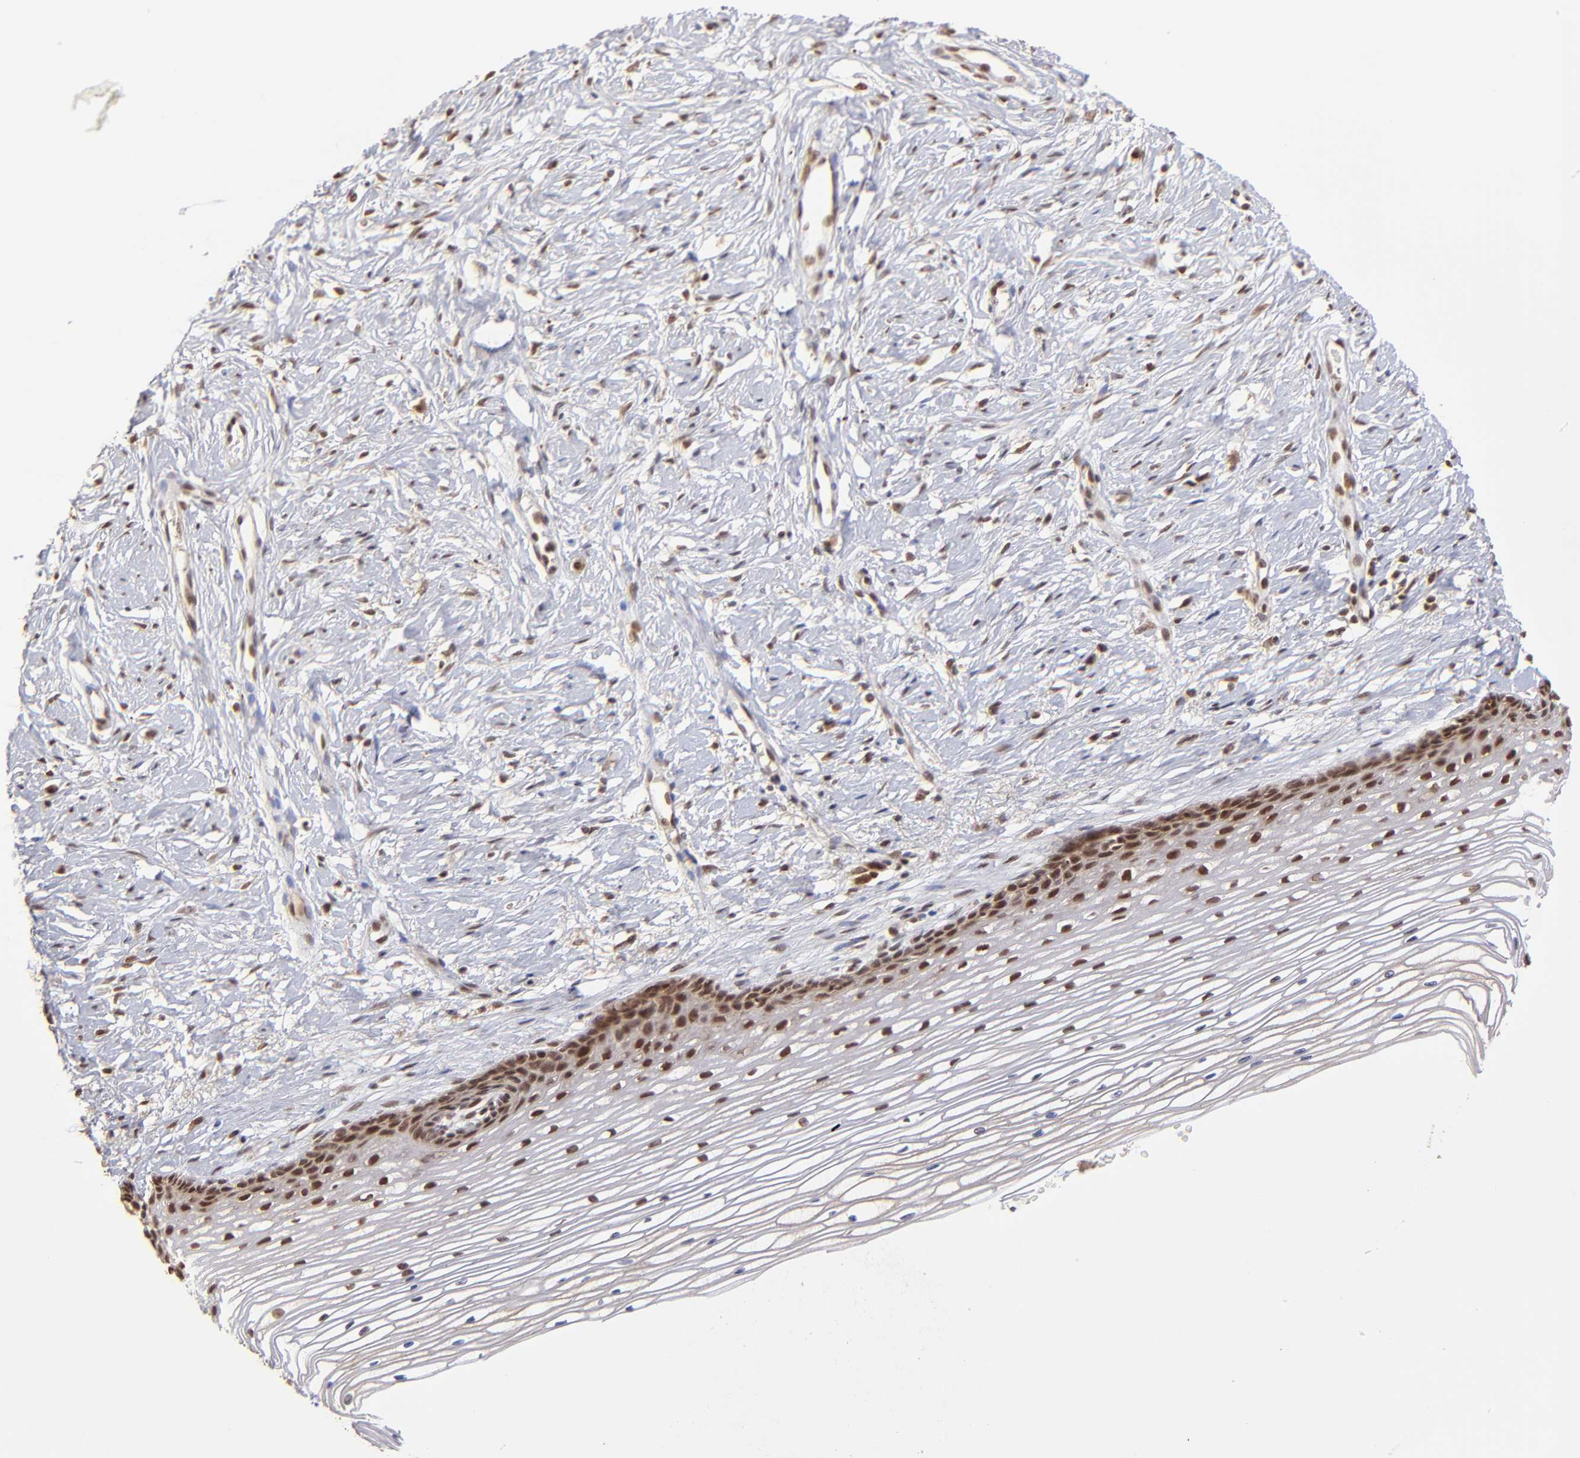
{"staining": {"intensity": "strong", "quantity": ">75%", "location": "cytoplasmic/membranous"}, "tissue": "cervix", "cell_type": "Glandular cells", "image_type": "normal", "snomed": [{"axis": "morphology", "description": "Normal tissue, NOS"}, {"axis": "topography", "description": "Cervix"}], "caption": "Brown immunohistochemical staining in benign human cervix displays strong cytoplasmic/membranous staining in approximately >75% of glandular cells.", "gene": "MED15", "patient": {"sex": "female", "age": 77}}